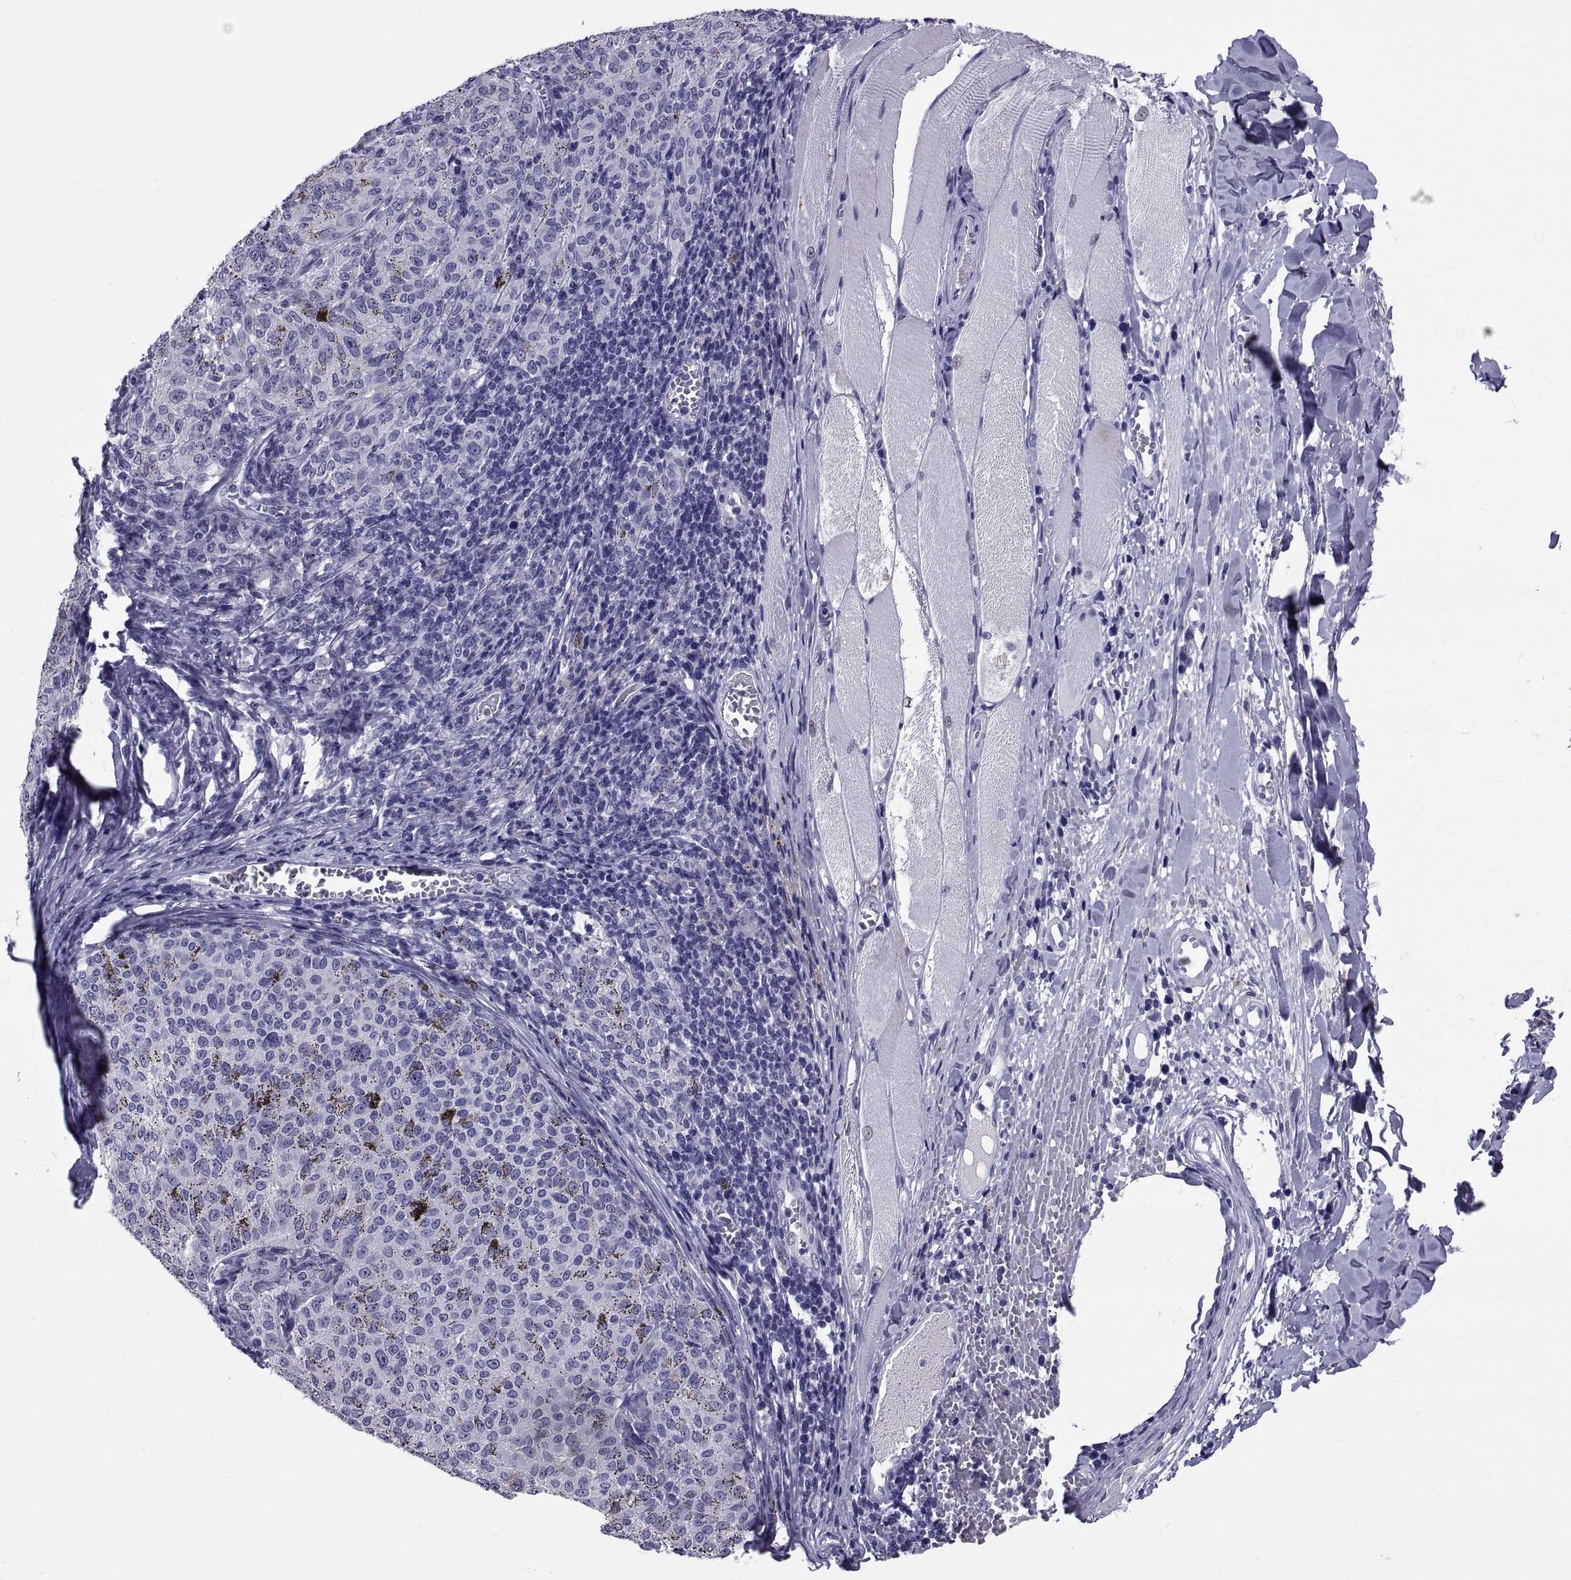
{"staining": {"intensity": "negative", "quantity": "none", "location": "none"}, "tissue": "melanoma", "cell_type": "Tumor cells", "image_type": "cancer", "snomed": [{"axis": "morphology", "description": "Malignant melanoma, NOS"}, {"axis": "topography", "description": "Skin"}], "caption": "IHC of human melanoma displays no positivity in tumor cells. Nuclei are stained in blue.", "gene": "TGFBR3L", "patient": {"sex": "female", "age": 72}}